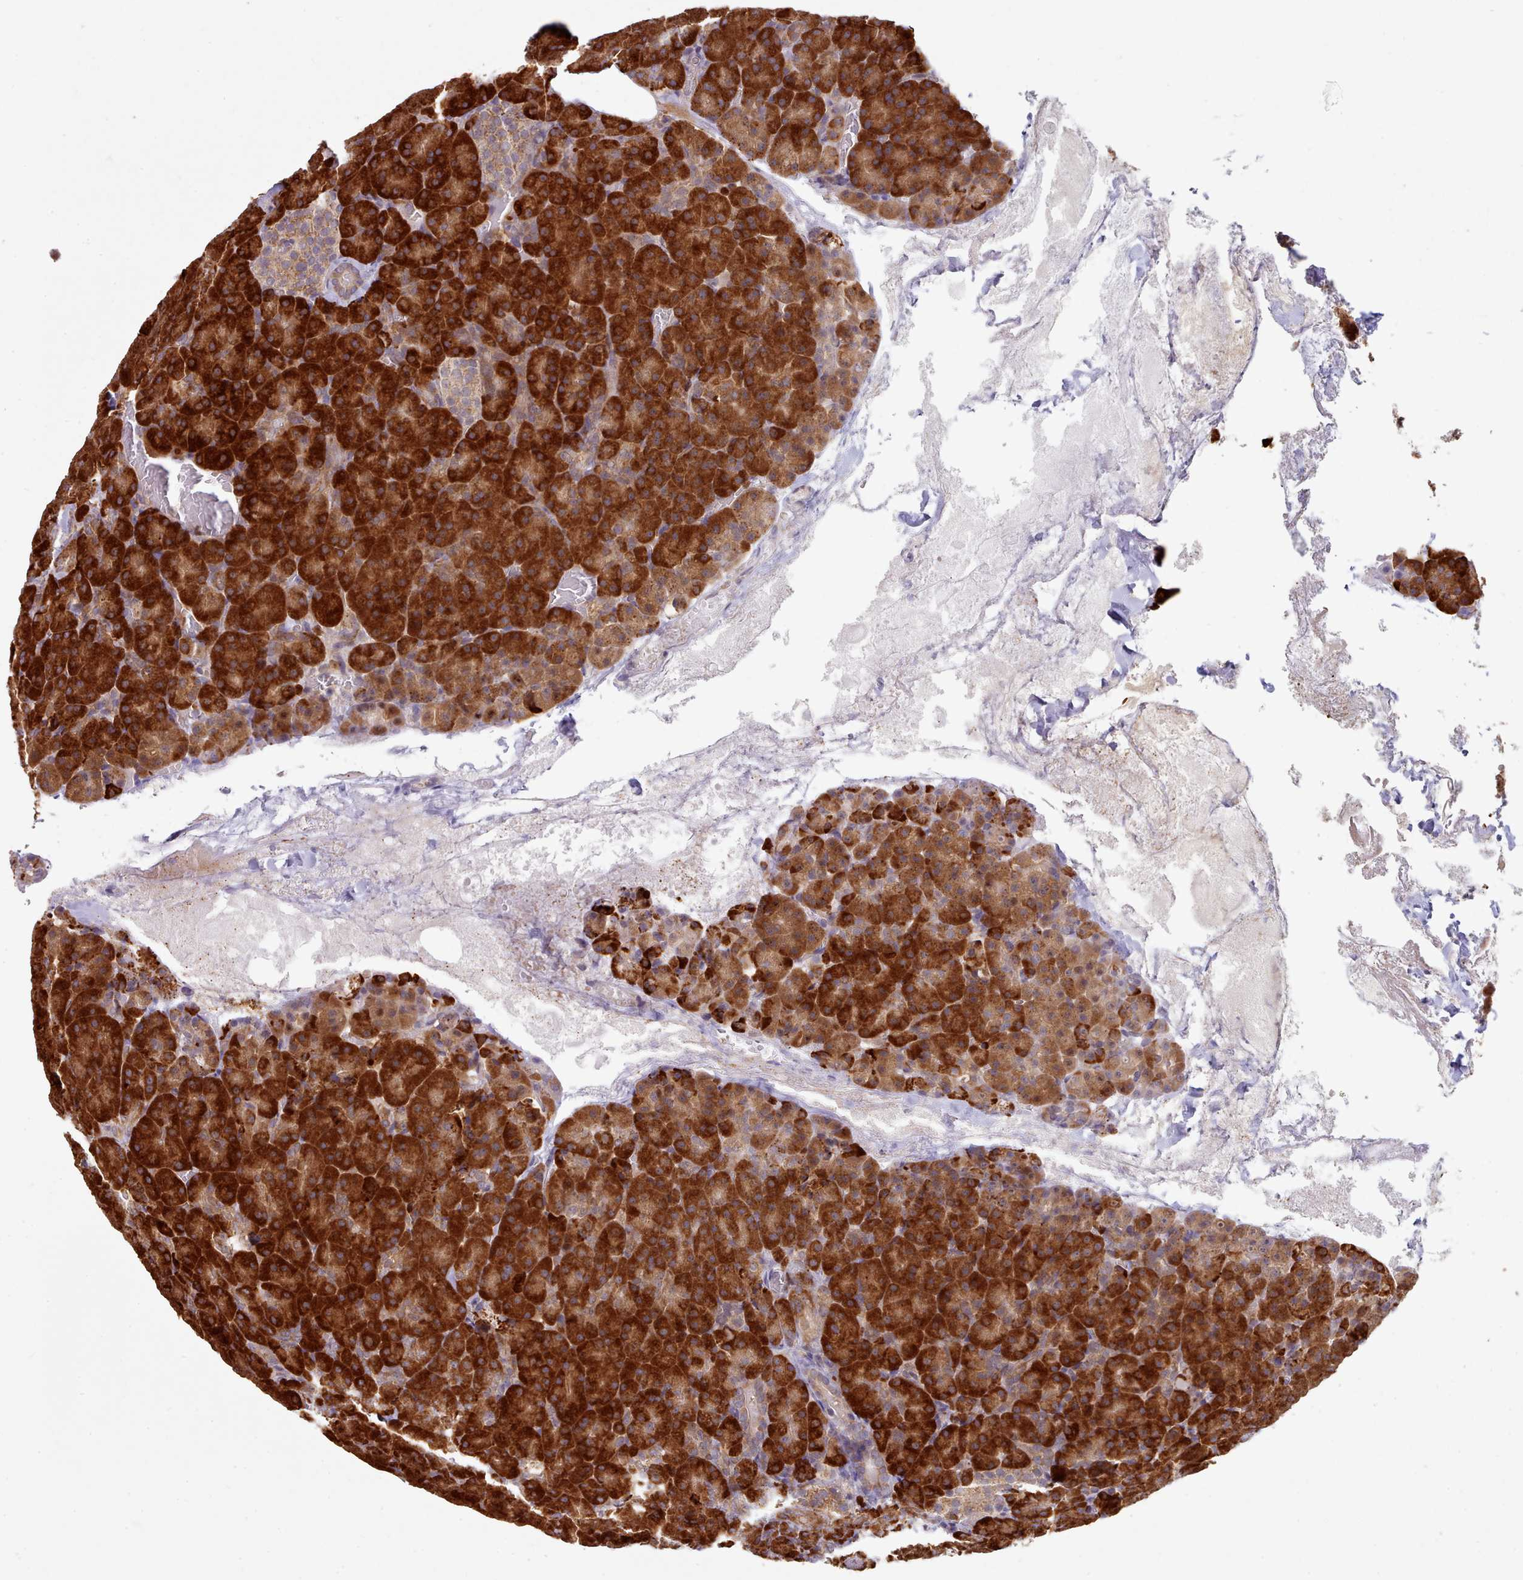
{"staining": {"intensity": "strong", "quantity": ">75%", "location": "cytoplasmic/membranous"}, "tissue": "pancreas", "cell_type": "Exocrine glandular cells", "image_type": "normal", "snomed": [{"axis": "morphology", "description": "Normal tissue, NOS"}, {"axis": "topography", "description": "Pancreas"}], "caption": "DAB (3,3'-diaminobenzidine) immunohistochemical staining of benign human pancreas reveals strong cytoplasmic/membranous protein staining in approximately >75% of exocrine glandular cells. (Brightfield microscopy of DAB IHC at high magnification).", "gene": "TRIM26", "patient": {"sex": "female", "age": 74}}